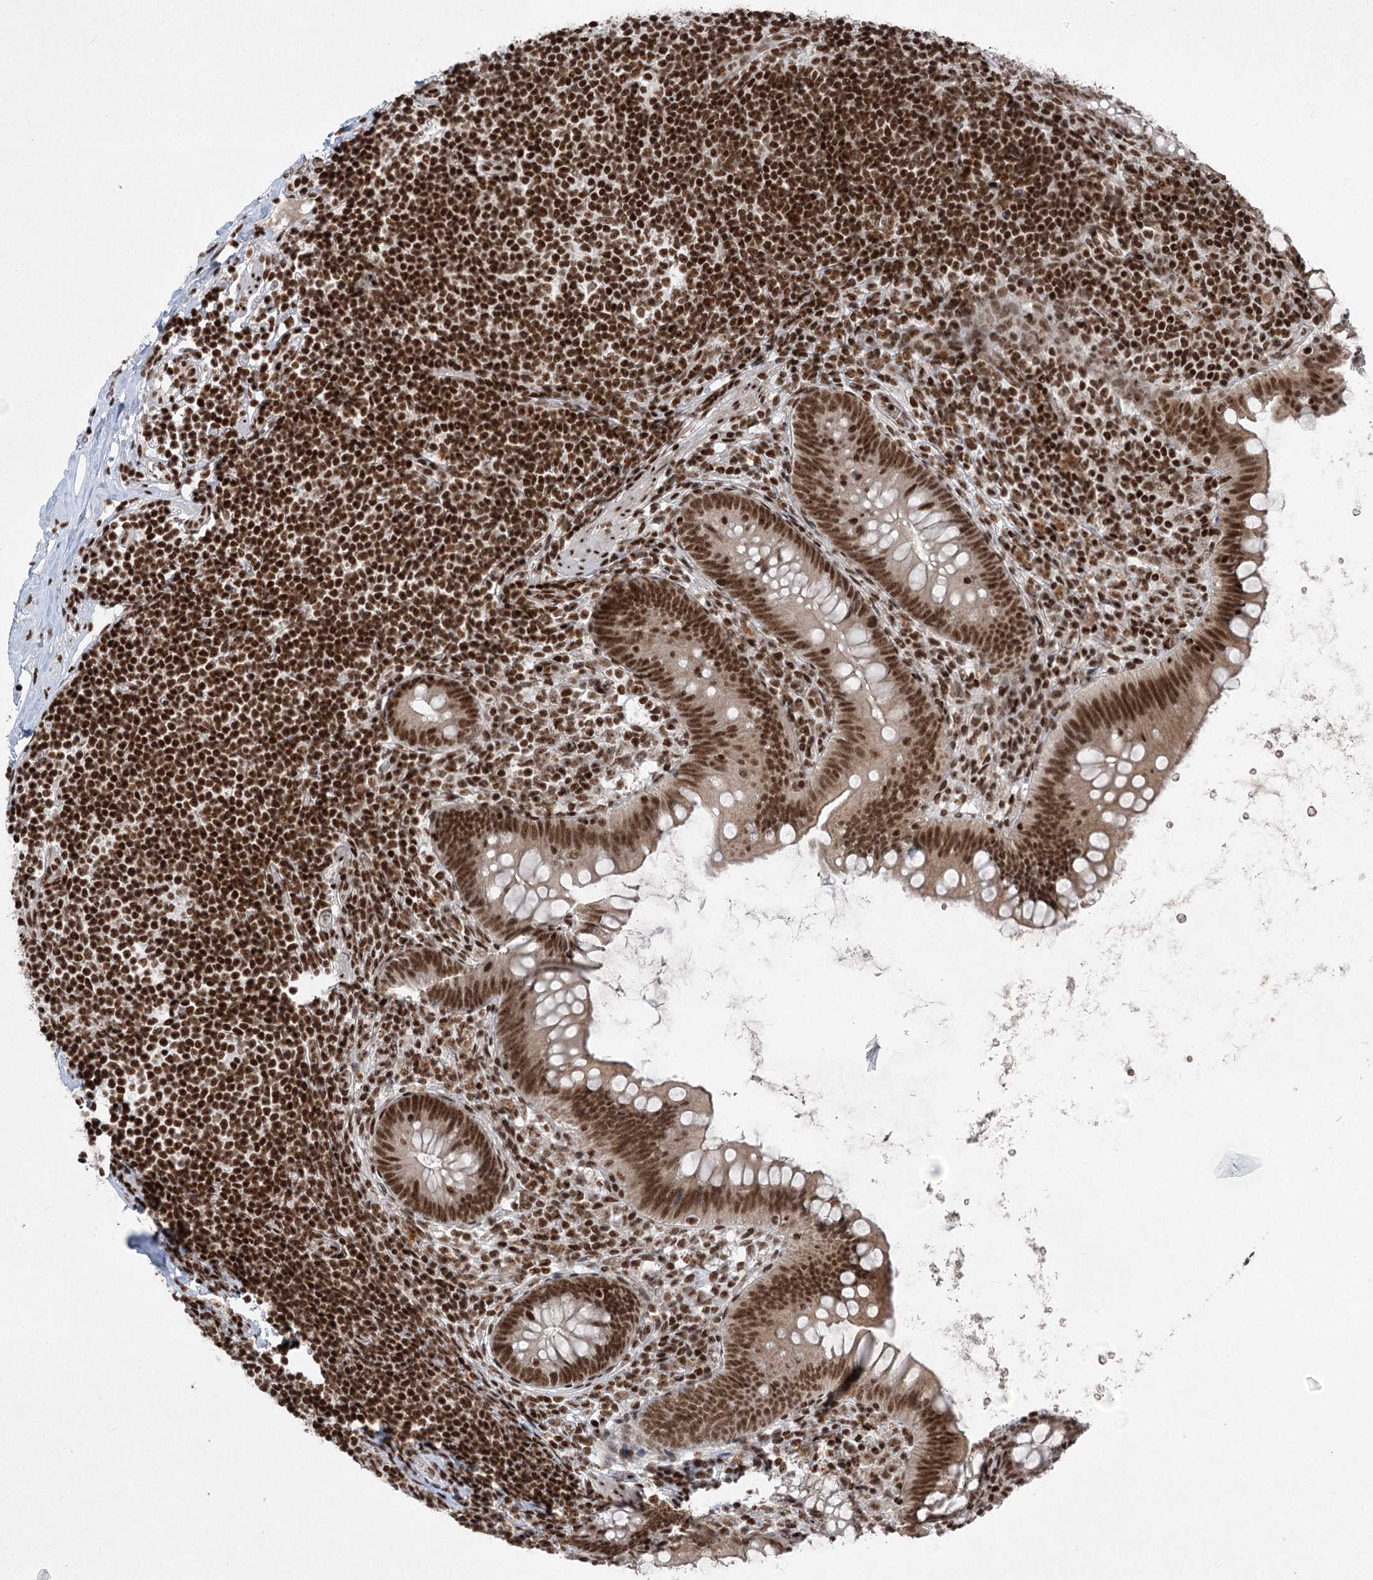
{"staining": {"intensity": "strong", "quantity": ">75%", "location": "nuclear"}, "tissue": "appendix", "cell_type": "Glandular cells", "image_type": "normal", "snomed": [{"axis": "morphology", "description": "Normal tissue, NOS"}, {"axis": "topography", "description": "Appendix"}], "caption": "Immunohistochemical staining of unremarkable human appendix shows strong nuclear protein expression in about >75% of glandular cells.", "gene": "CGGBP1", "patient": {"sex": "female", "age": 62}}